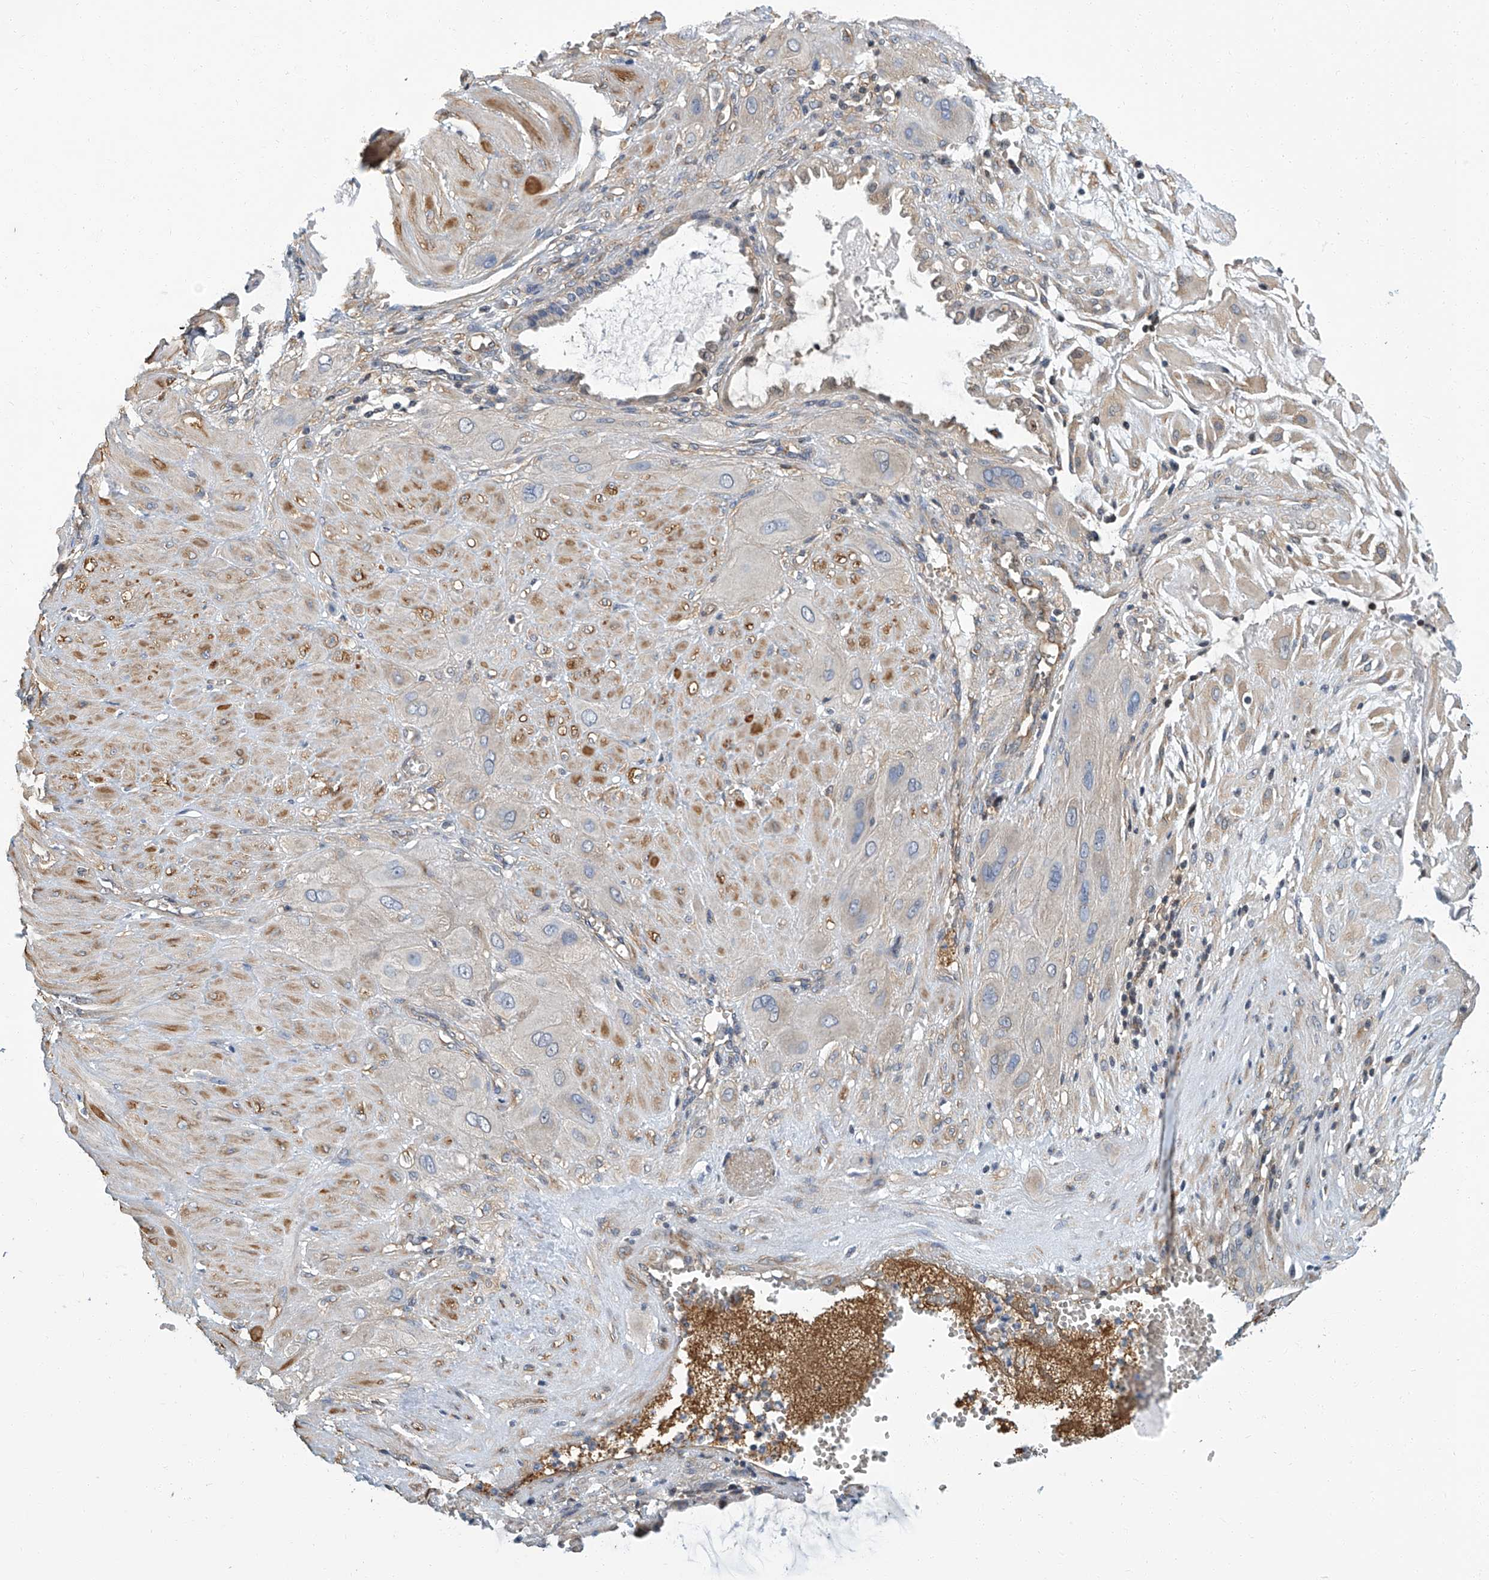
{"staining": {"intensity": "negative", "quantity": "none", "location": "none"}, "tissue": "cervical cancer", "cell_type": "Tumor cells", "image_type": "cancer", "snomed": [{"axis": "morphology", "description": "Squamous cell carcinoma, NOS"}, {"axis": "topography", "description": "Cervix"}], "caption": "An image of cervical cancer (squamous cell carcinoma) stained for a protein exhibits no brown staining in tumor cells.", "gene": "PSMB10", "patient": {"sex": "female", "age": 34}}